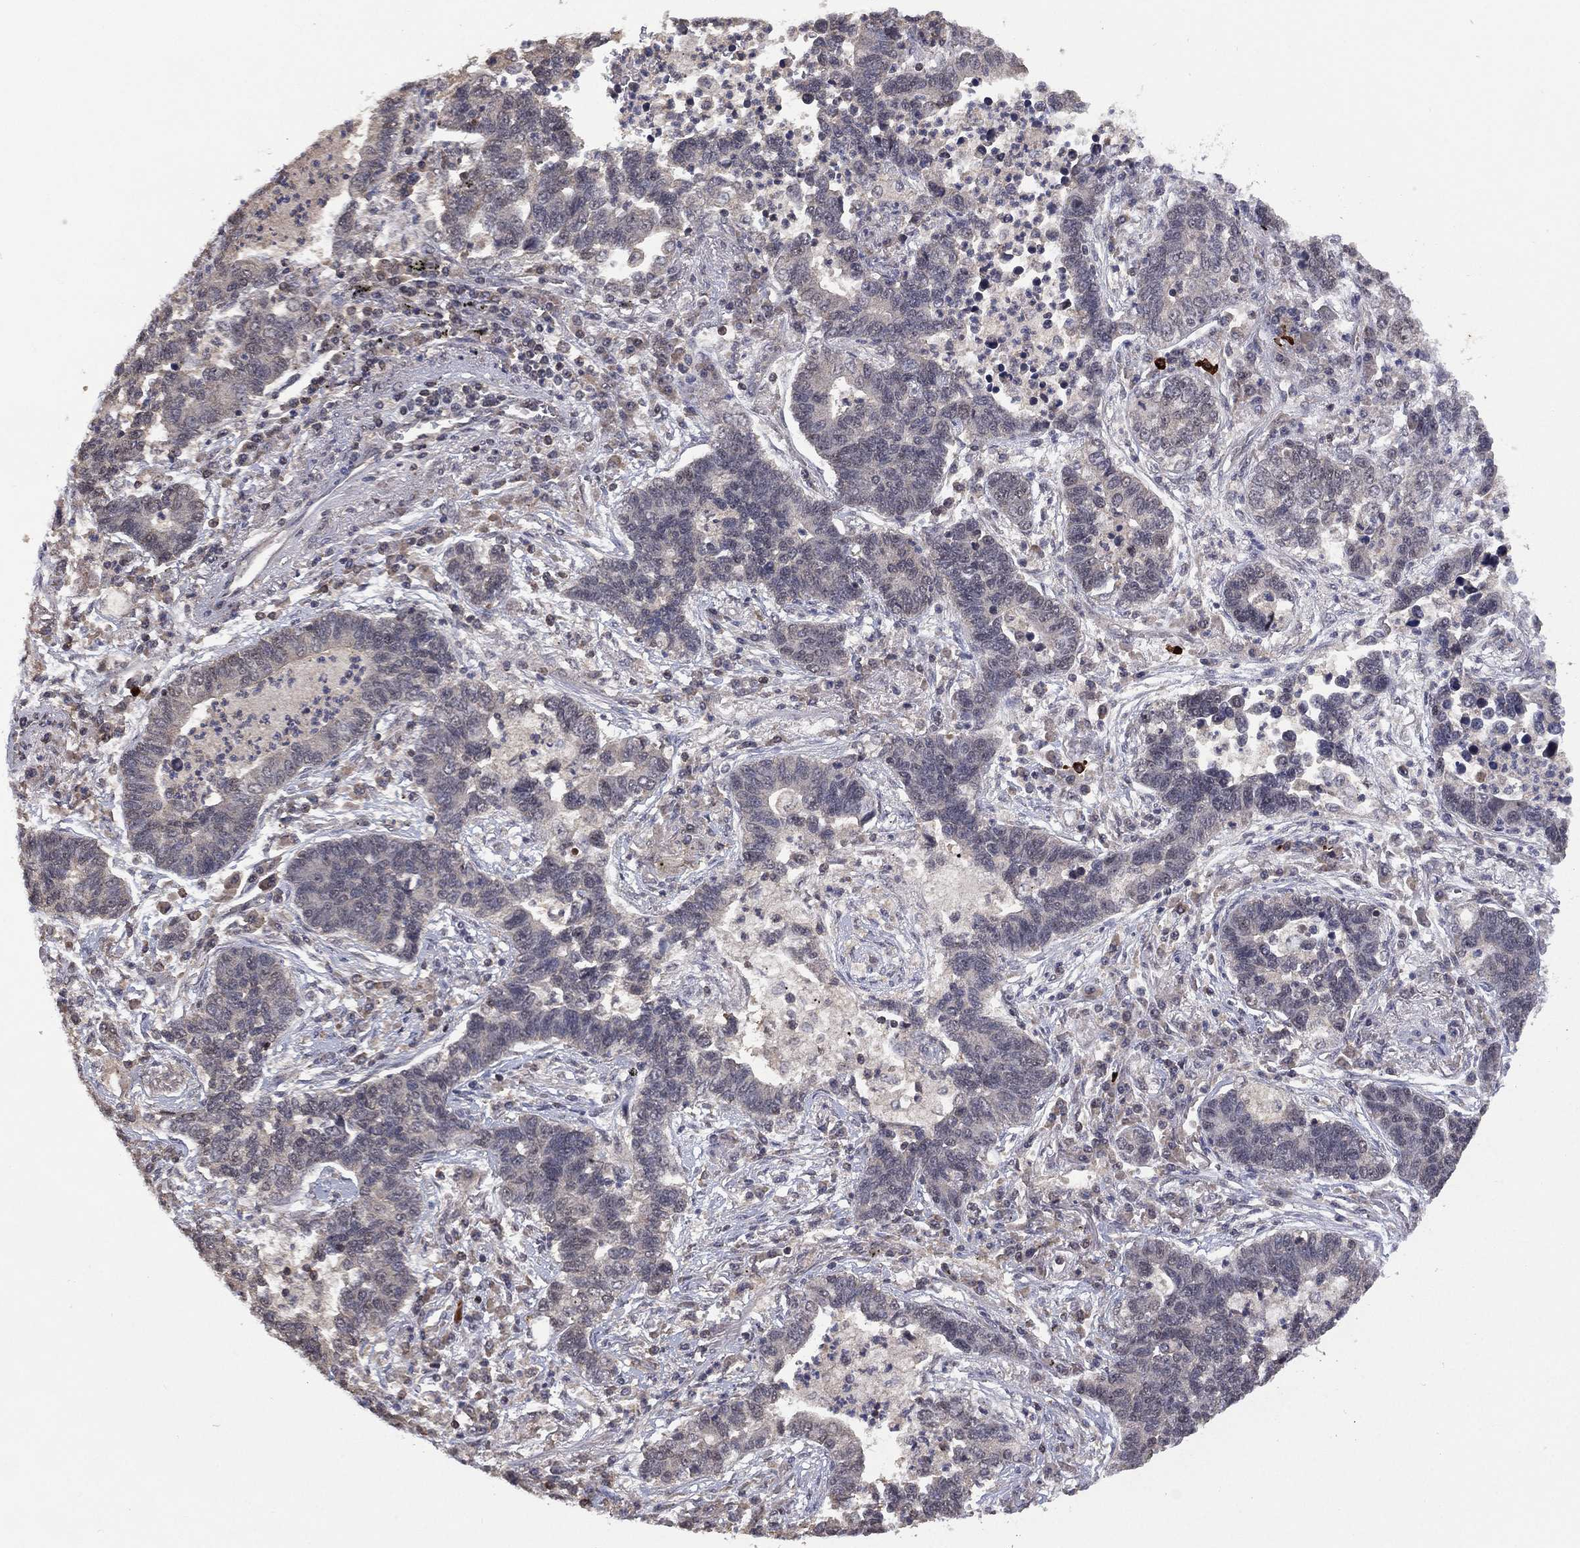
{"staining": {"intensity": "negative", "quantity": "none", "location": "none"}, "tissue": "lung cancer", "cell_type": "Tumor cells", "image_type": "cancer", "snomed": [{"axis": "morphology", "description": "Adenocarcinoma, NOS"}, {"axis": "topography", "description": "Lung"}], "caption": "Tumor cells show no significant staining in lung cancer (adenocarcinoma).", "gene": "NELFCD", "patient": {"sex": "female", "age": 57}}